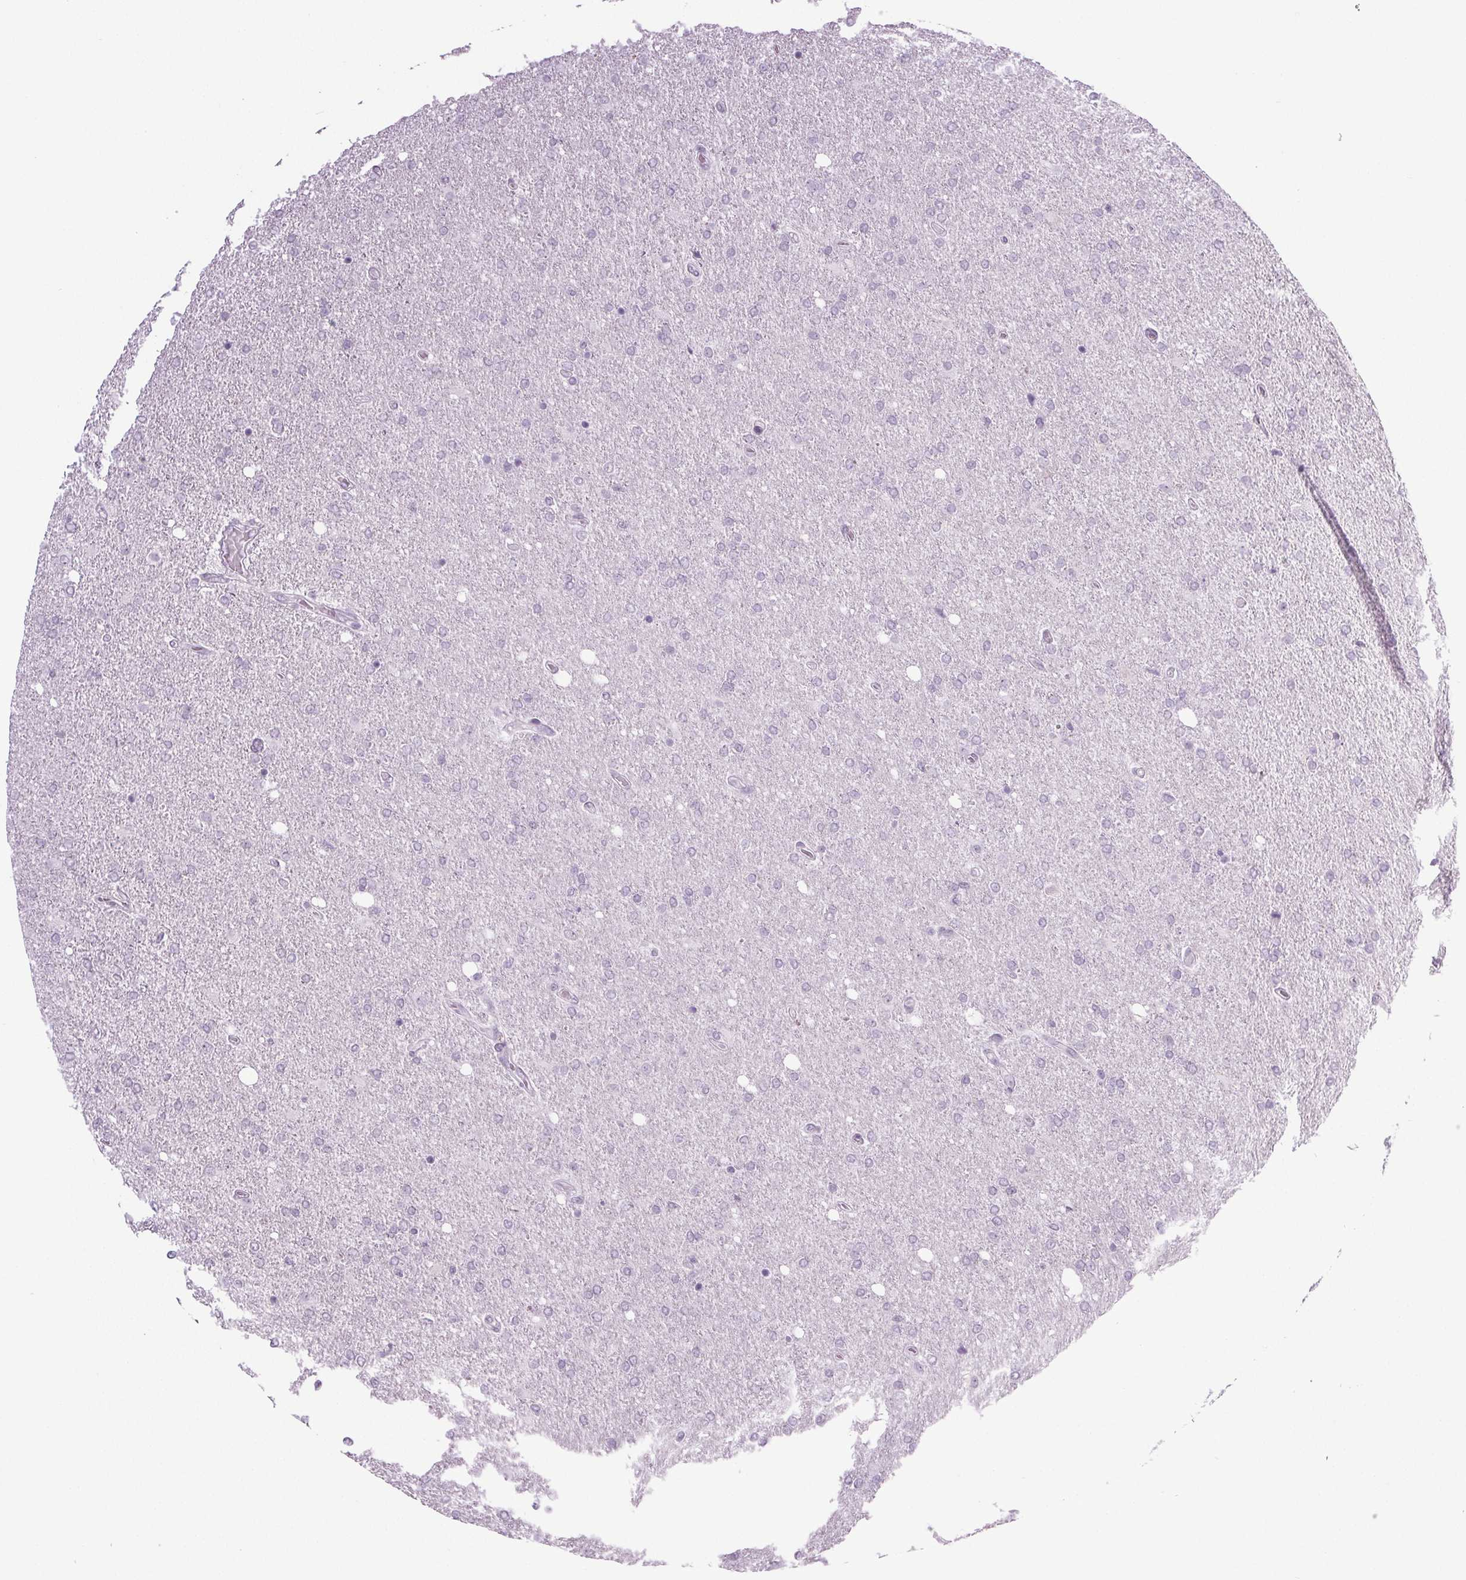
{"staining": {"intensity": "negative", "quantity": "none", "location": "none"}, "tissue": "glioma", "cell_type": "Tumor cells", "image_type": "cancer", "snomed": [{"axis": "morphology", "description": "Glioma, malignant, High grade"}, {"axis": "topography", "description": "Cerebral cortex"}], "caption": "DAB immunohistochemical staining of human malignant glioma (high-grade) displays no significant positivity in tumor cells.", "gene": "IGF2BP1", "patient": {"sex": "male", "age": 70}}